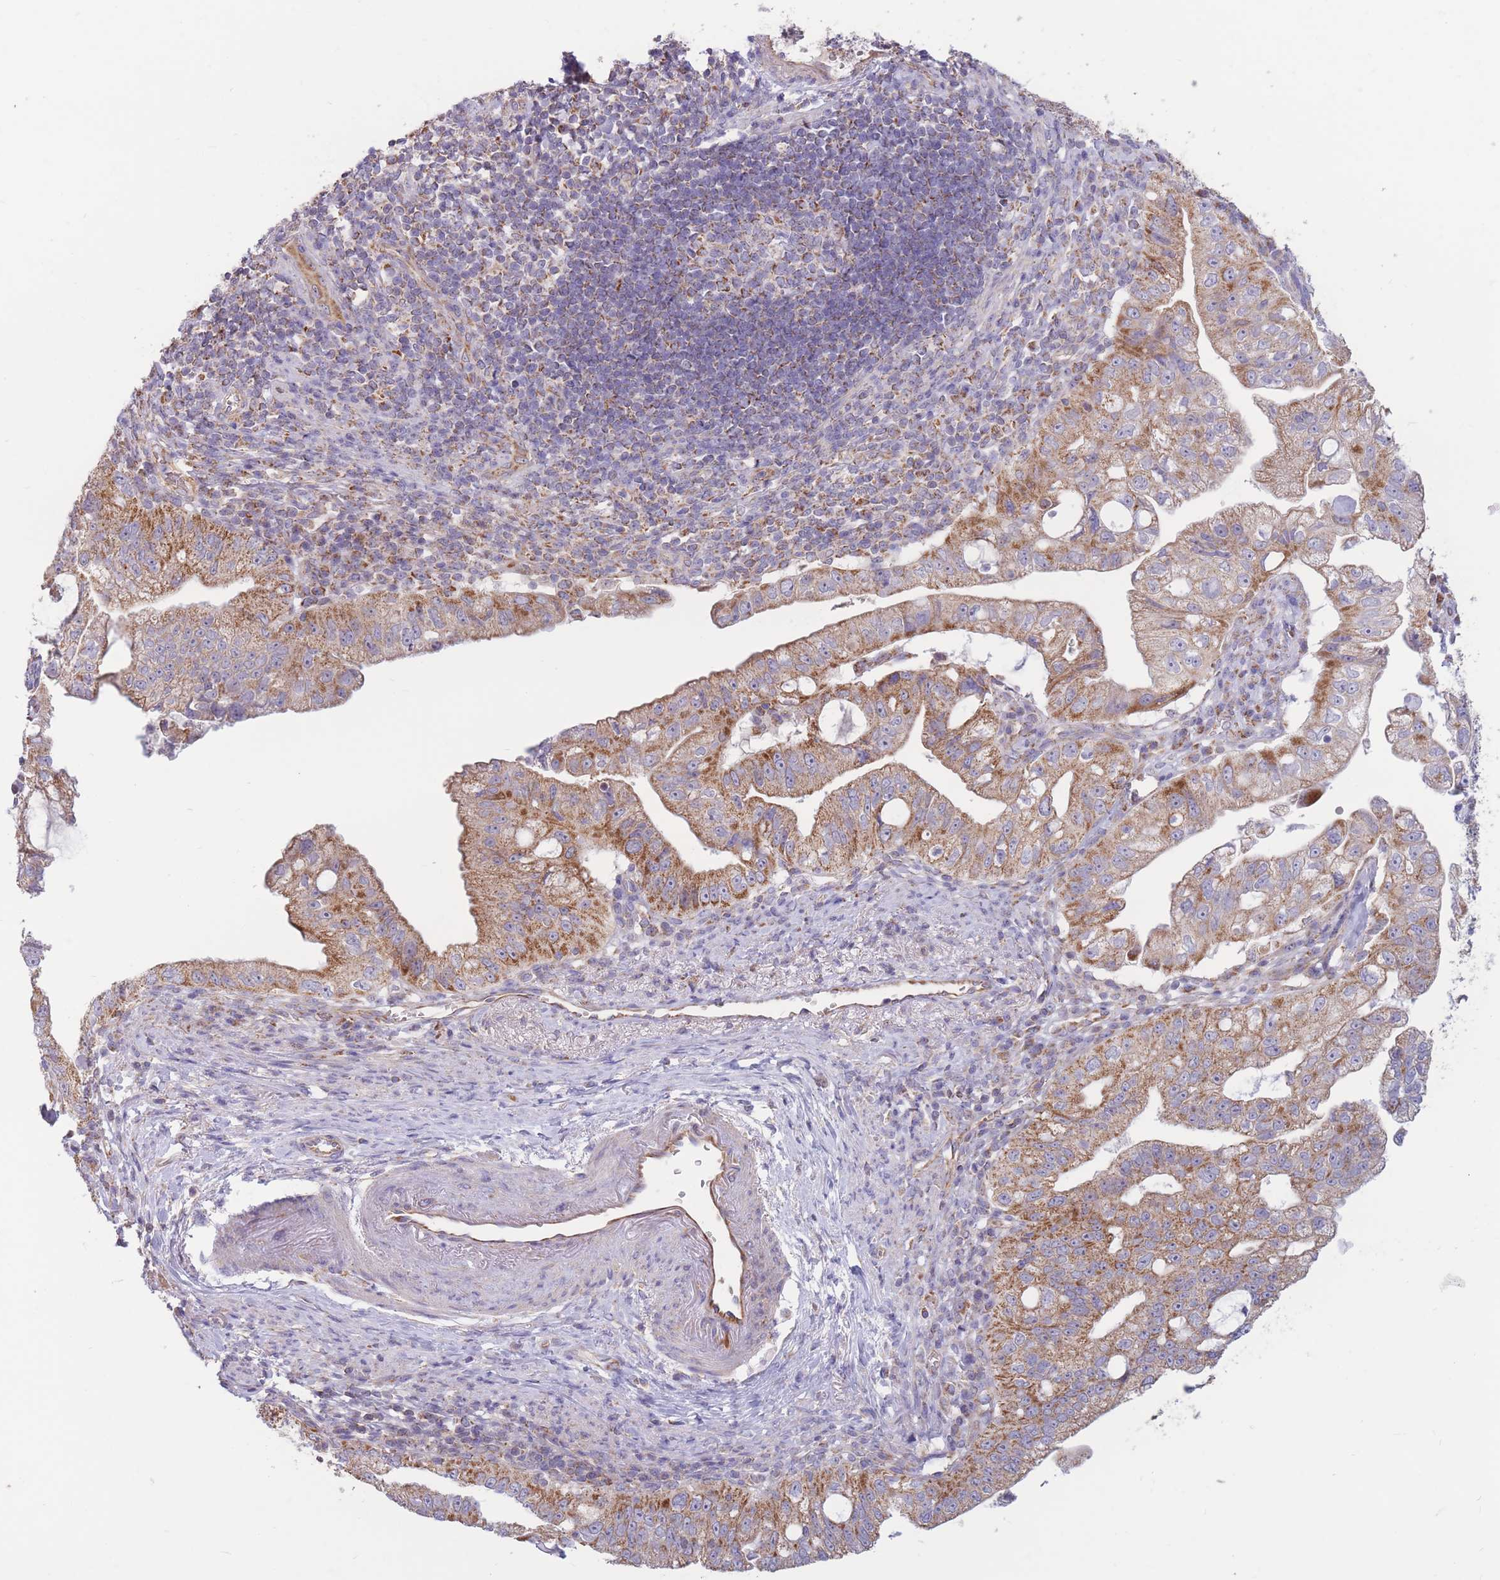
{"staining": {"intensity": "moderate", "quantity": ">75%", "location": "cytoplasmic/membranous"}, "tissue": "pancreatic cancer", "cell_type": "Tumor cells", "image_type": "cancer", "snomed": [{"axis": "morphology", "description": "Adenocarcinoma, NOS"}, {"axis": "topography", "description": "Pancreas"}], "caption": "A brown stain shows moderate cytoplasmic/membranous positivity of a protein in pancreatic cancer tumor cells.", "gene": "MRPS9", "patient": {"sex": "male", "age": 70}}